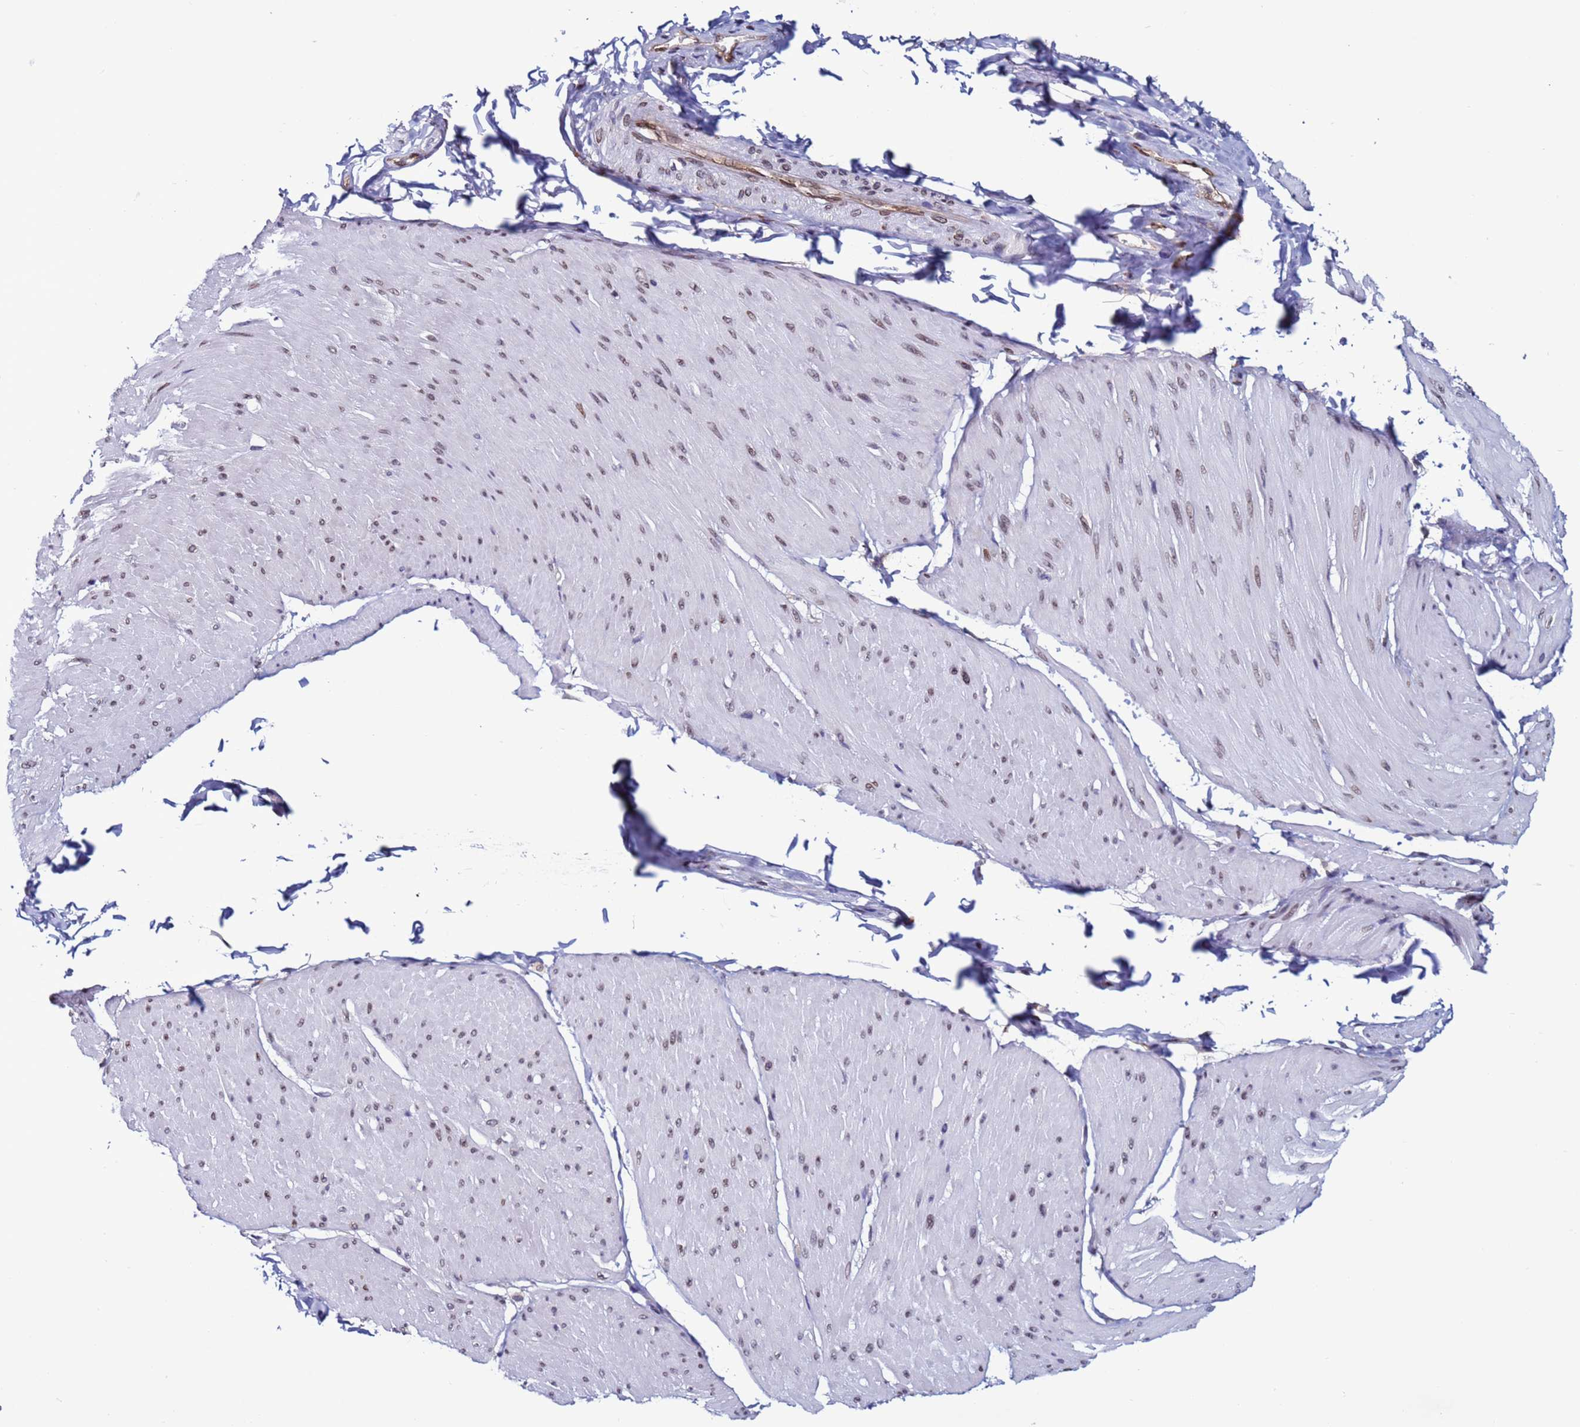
{"staining": {"intensity": "moderate", "quantity": "25%-75%", "location": "nuclear"}, "tissue": "smooth muscle", "cell_type": "Smooth muscle cells", "image_type": "normal", "snomed": [{"axis": "morphology", "description": "Urothelial carcinoma, High grade"}, {"axis": "topography", "description": "Urinary bladder"}], "caption": "Immunohistochemistry (IHC) photomicrograph of benign smooth muscle: human smooth muscle stained using IHC exhibits medium levels of moderate protein expression localized specifically in the nuclear of smooth muscle cells, appearing as a nuclear brown color.", "gene": "TRIM37", "patient": {"sex": "male", "age": 46}}